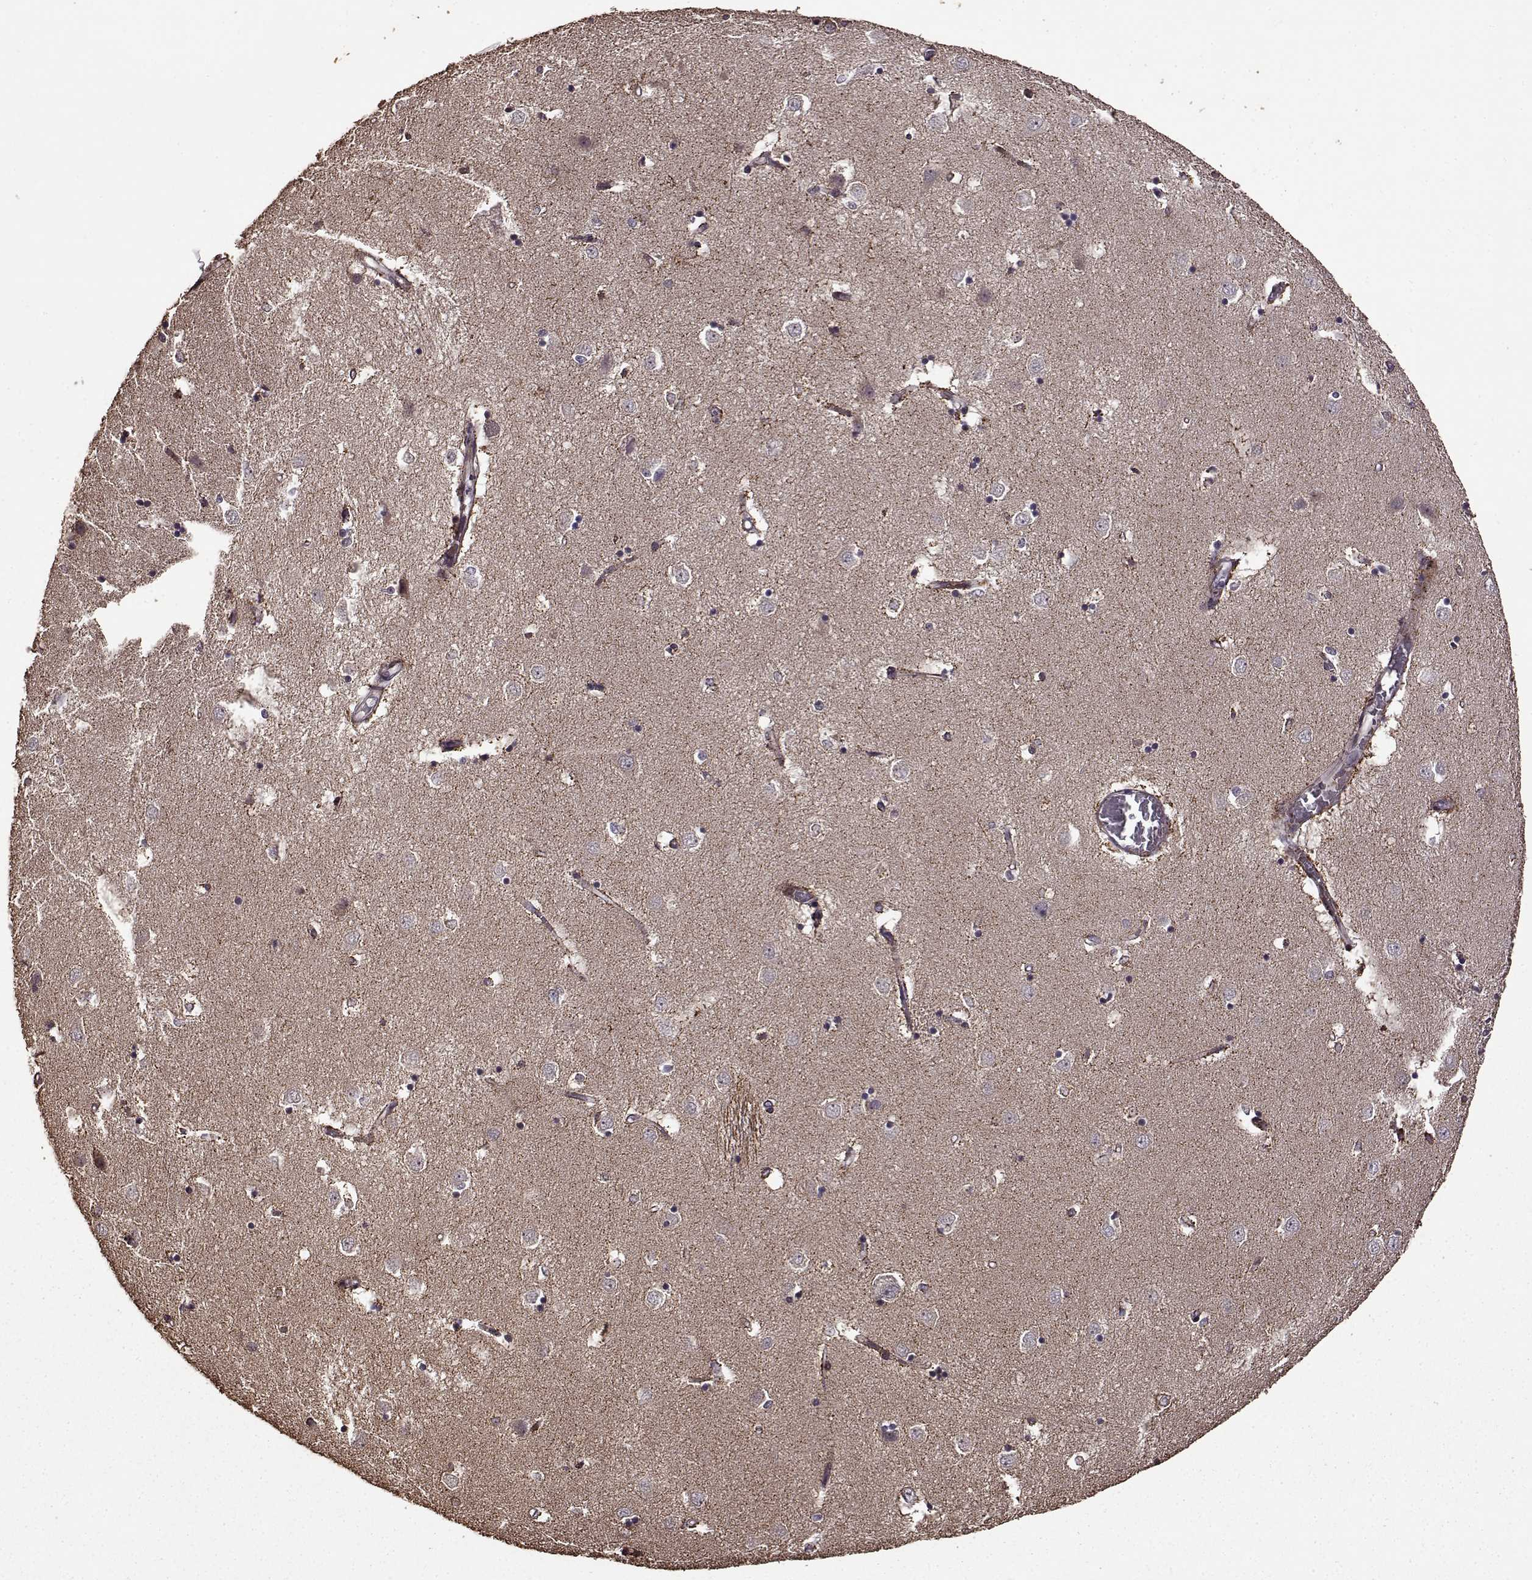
{"staining": {"intensity": "negative", "quantity": "none", "location": "none"}, "tissue": "caudate", "cell_type": "Glial cells", "image_type": "normal", "snomed": [{"axis": "morphology", "description": "Normal tissue, NOS"}, {"axis": "topography", "description": "Lateral ventricle wall"}], "caption": "This is an immunohistochemistry (IHC) histopathology image of benign human caudate. There is no positivity in glial cells.", "gene": "FBXW11", "patient": {"sex": "male", "age": 54}}